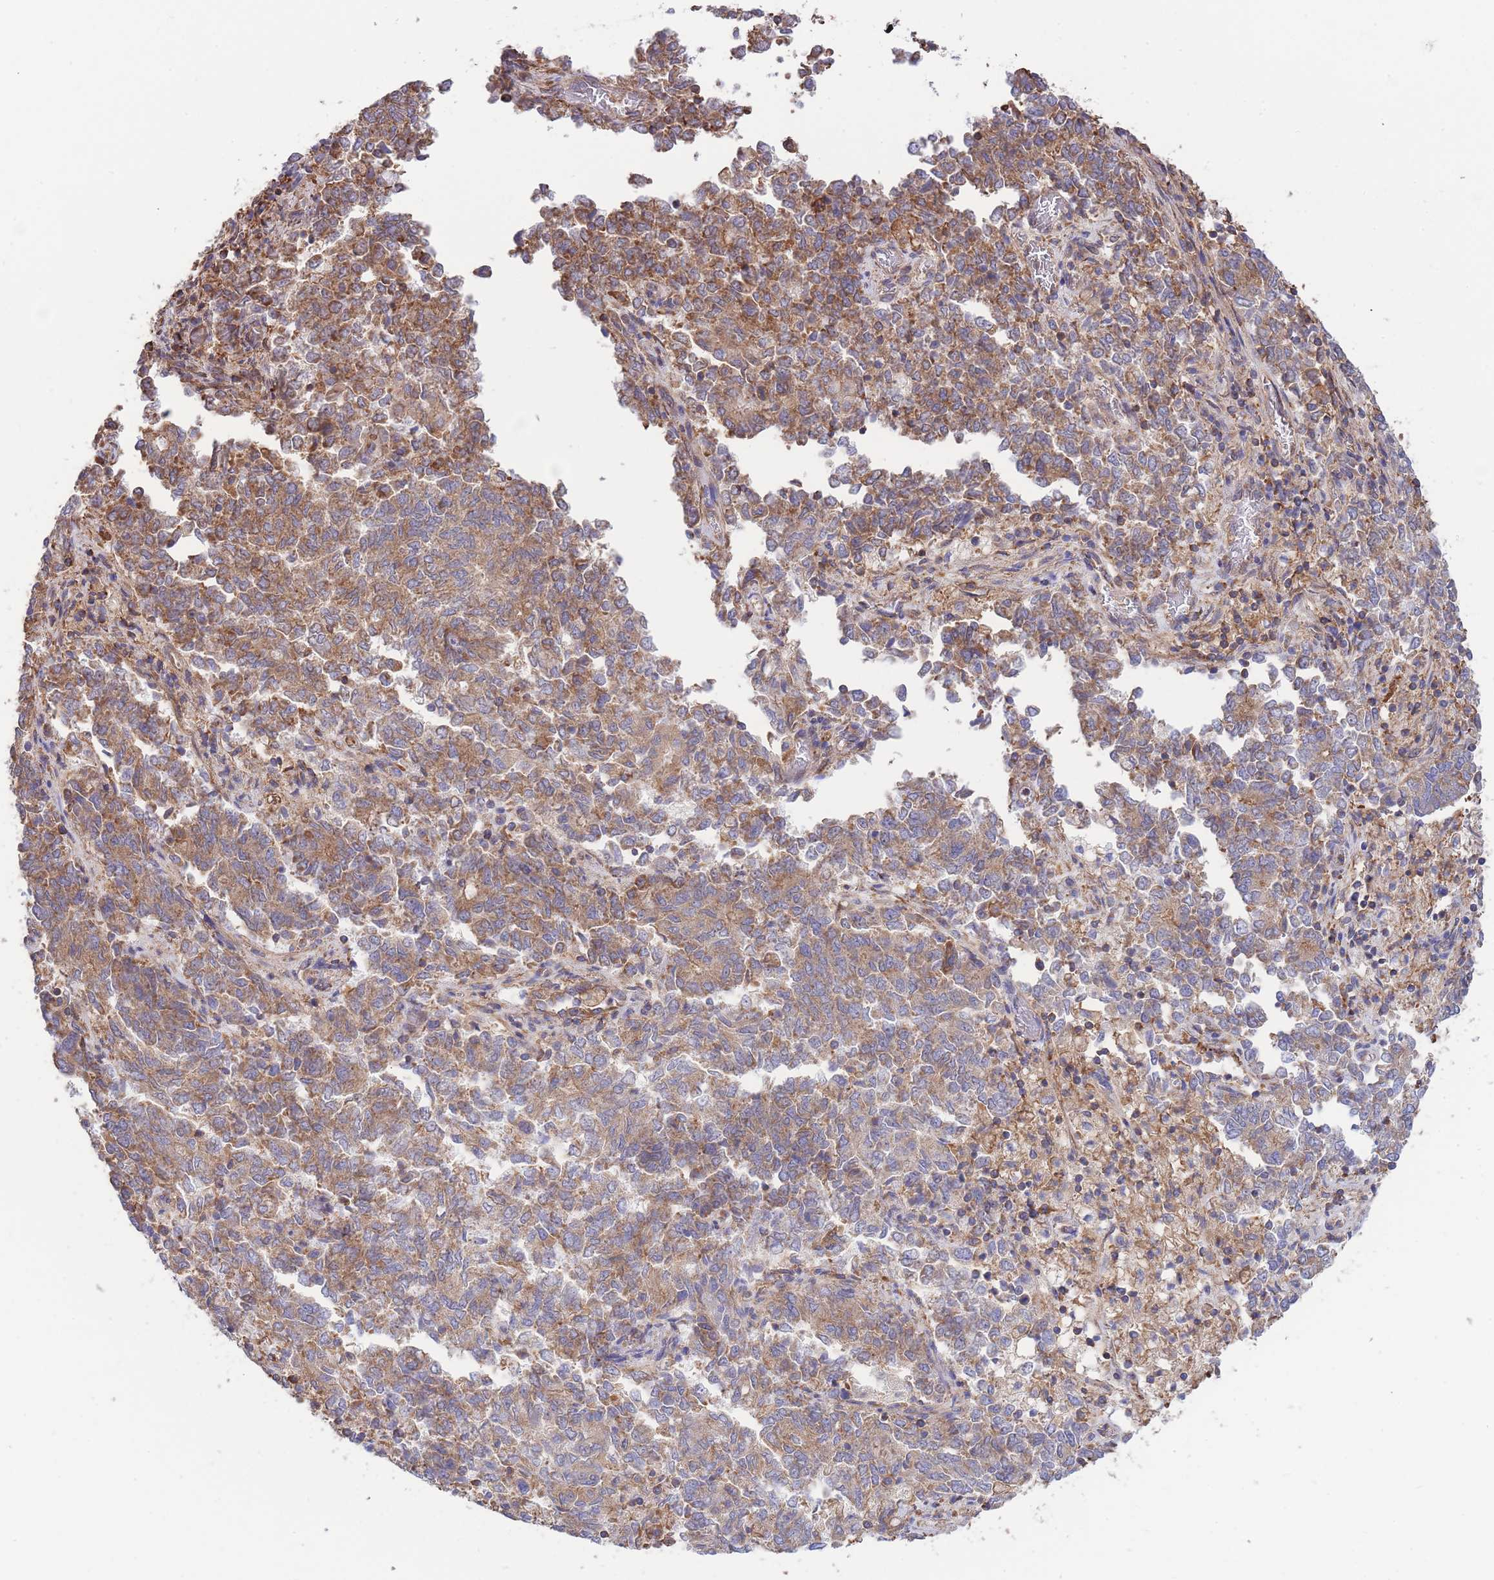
{"staining": {"intensity": "moderate", "quantity": ">75%", "location": "cytoplasmic/membranous"}, "tissue": "endometrial cancer", "cell_type": "Tumor cells", "image_type": "cancer", "snomed": [{"axis": "morphology", "description": "Adenocarcinoma, NOS"}, {"axis": "topography", "description": "Endometrium"}], "caption": "Tumor cells exhibit medium levels of moderate cytoplasmic/membranous positivity in about >75% of cells in adenocarcinoma (endometrial). (DAB (3,3'-diaminobenzidine) = brown stain, brightfield microscopy at high magnification).", "gene": "LRRN4CL", "patient": {"sex": "female", "age": 80}}